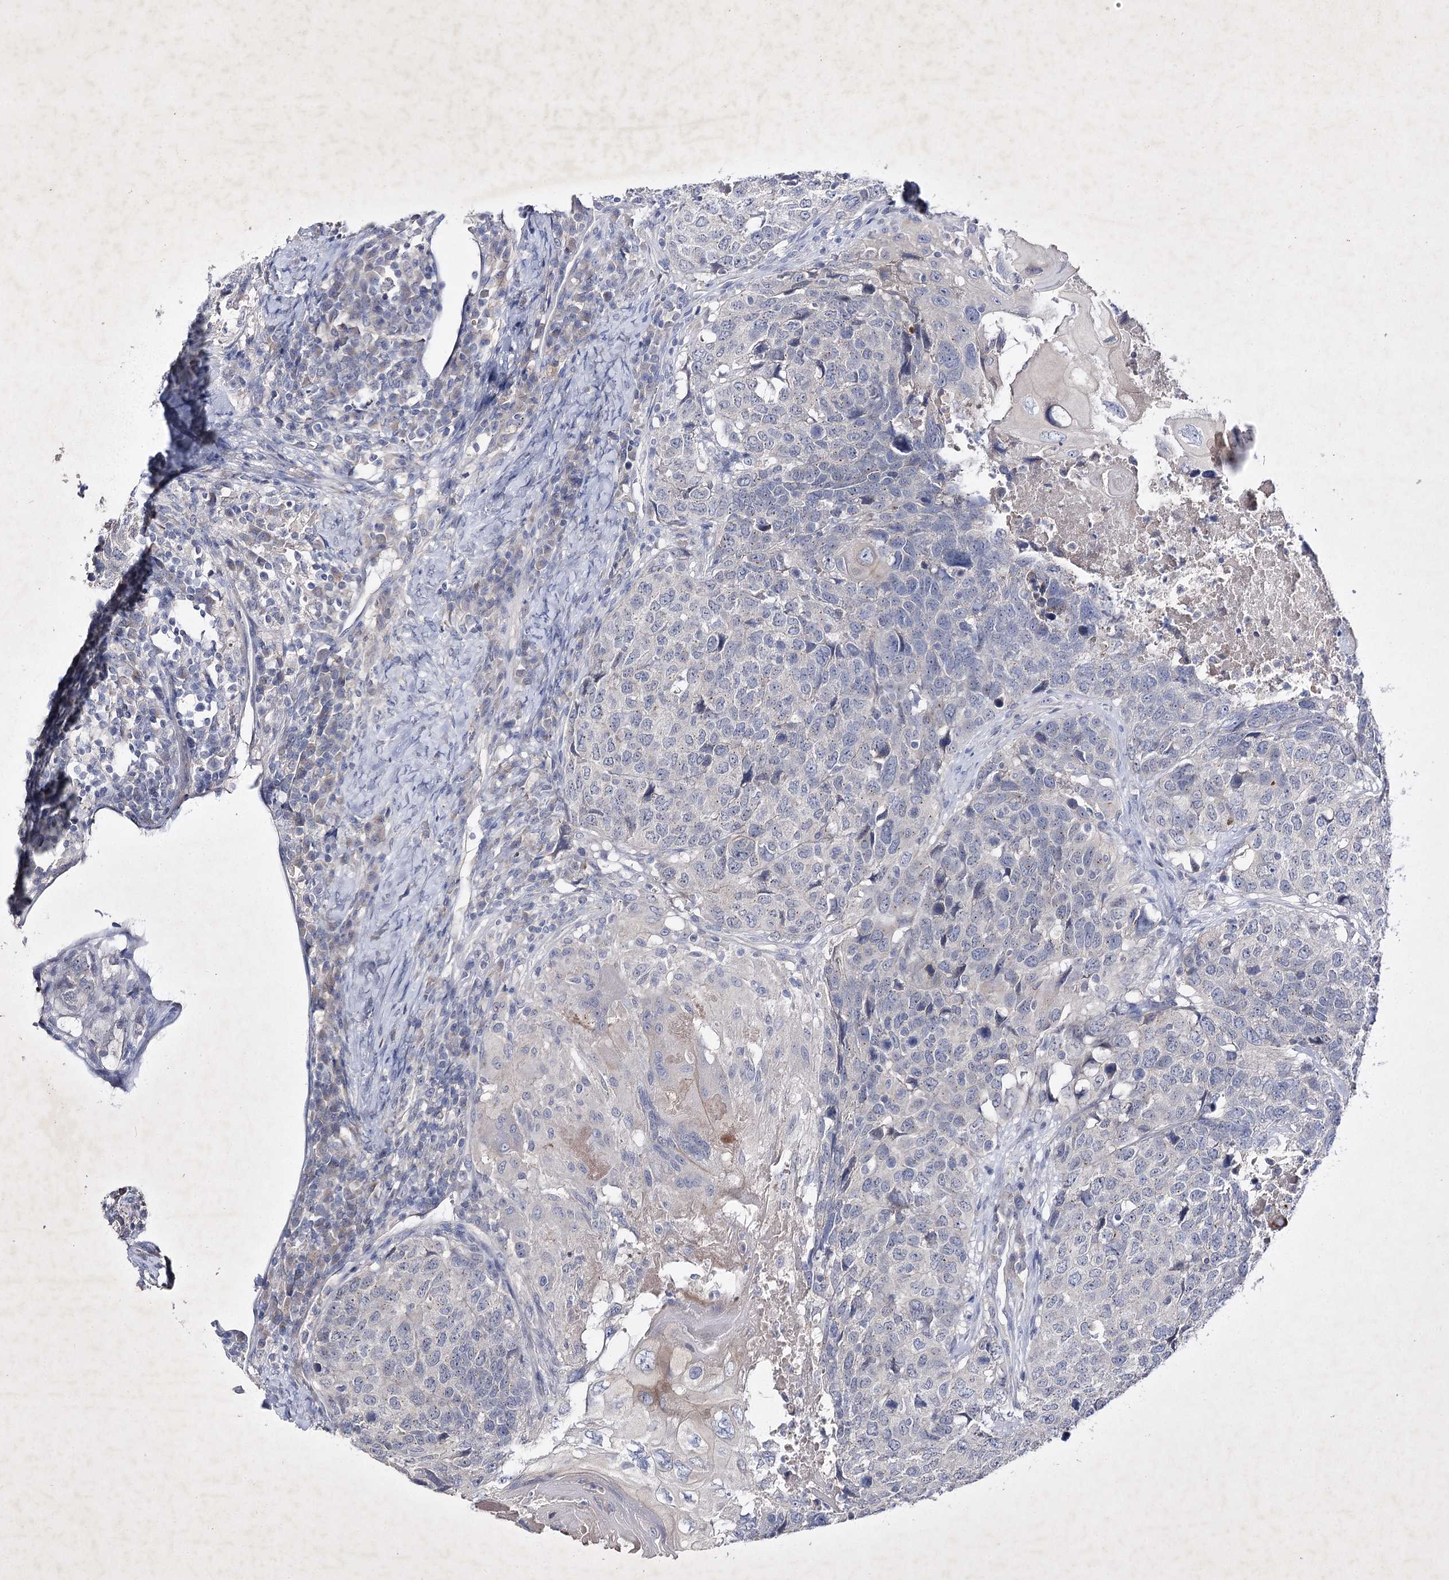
{"staining": {"intensity": "negative", "quantity": "none", "location": "none"}, "tissue": "head and neck cancer", "cell_type": "Tumor cells", "image_type": "cancer", "snomed": [{"axis": "morphology", "description": "Squamous cell carcinoma, NOS"}, {"axis": "topography", "description": "Head-Neck"}], "caption": "IHC of human head and neck squamous cell carcinoma demonstrates no positivity in tumor cells.", "gene": "COX15", "patient": {"sex": "male", "age": 66}}